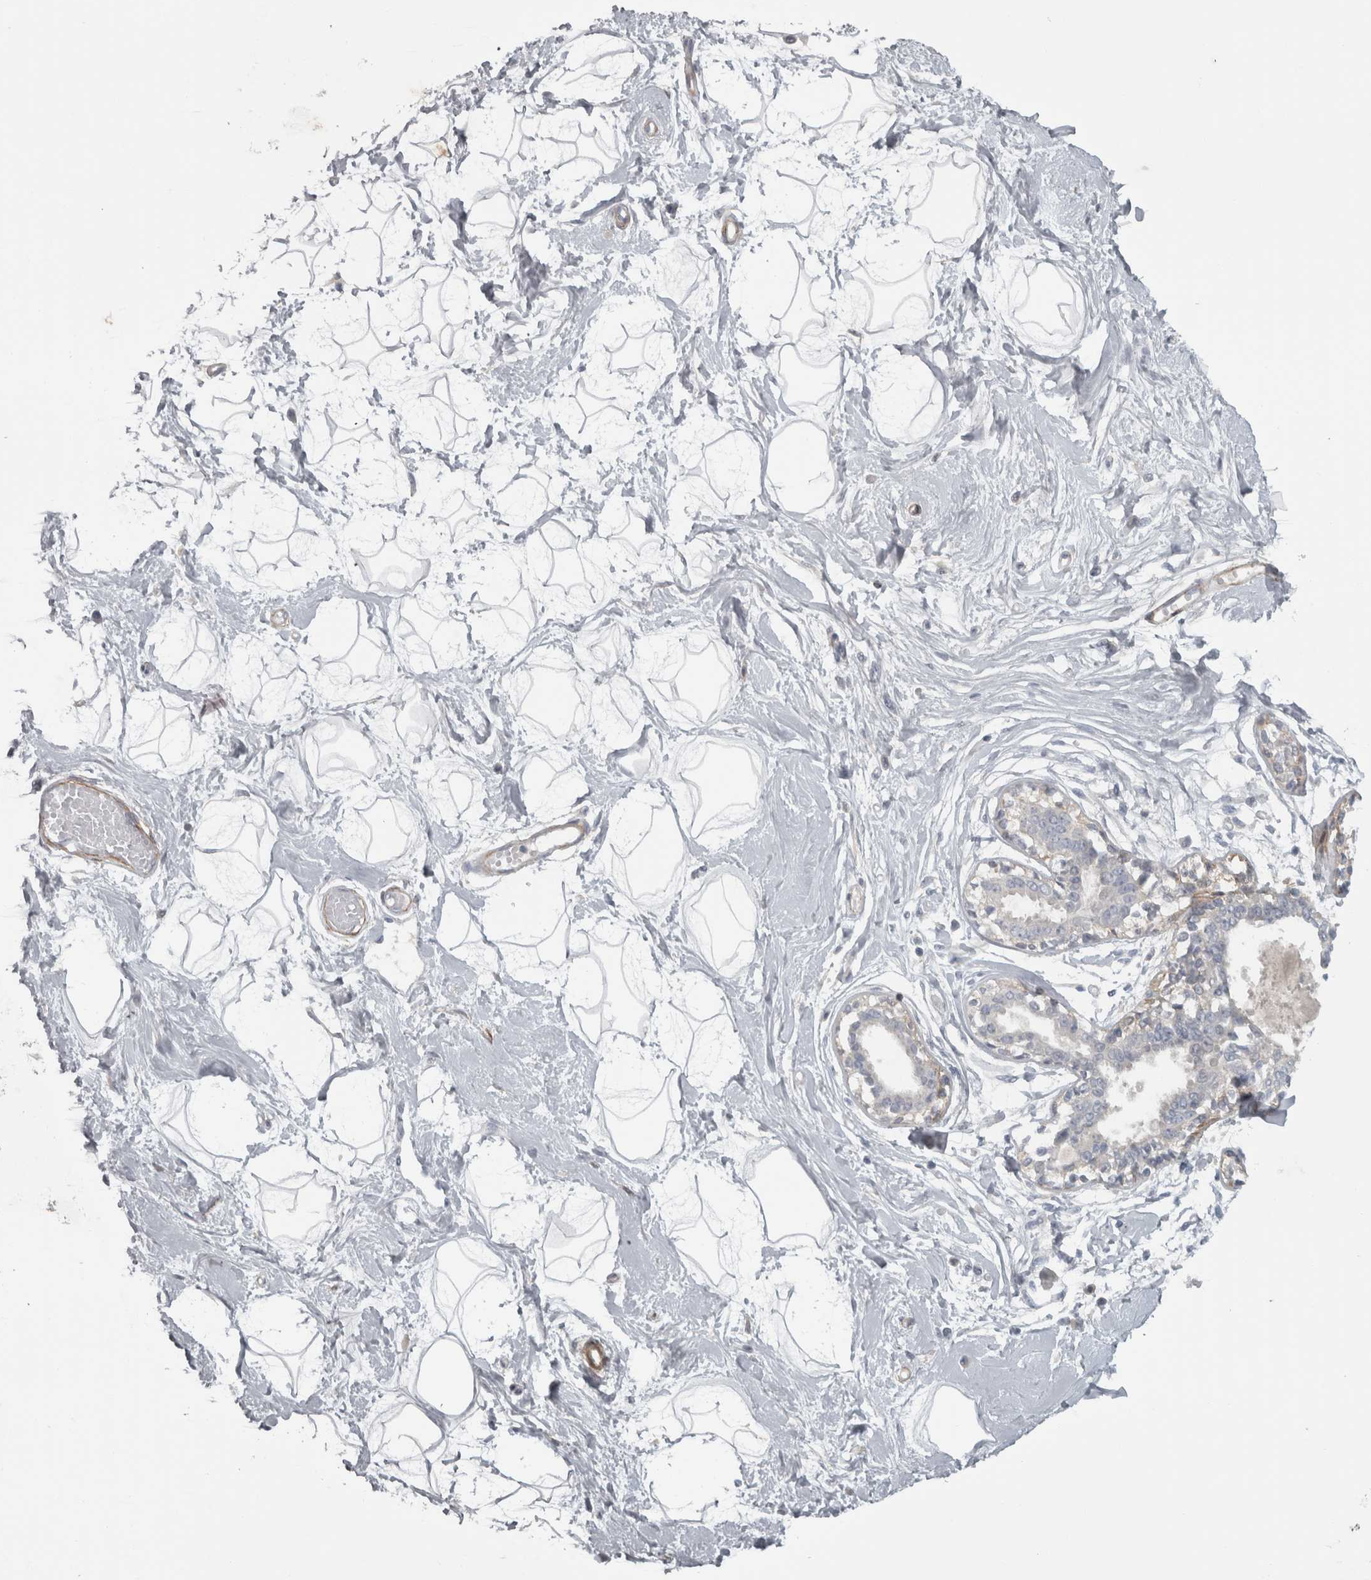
{"staining": {"intensity": "negative", "quantity": "none", "location": "none"}, "tissue": "breast", "cell_type": "Adipocytes", "image_type": "normal", "snomed": [{"axis": "morphology", "description": "Normal tissue, NOS"}, {"axis": "topography", "description": "Breast"}], "caption": "IHC photomicrograph of unremarkable breast stained for a protein (brown), which displays no expression in adipocytes.", "gene": "PPP1R12B", "patient": {"sex": "female", "age": 45}}